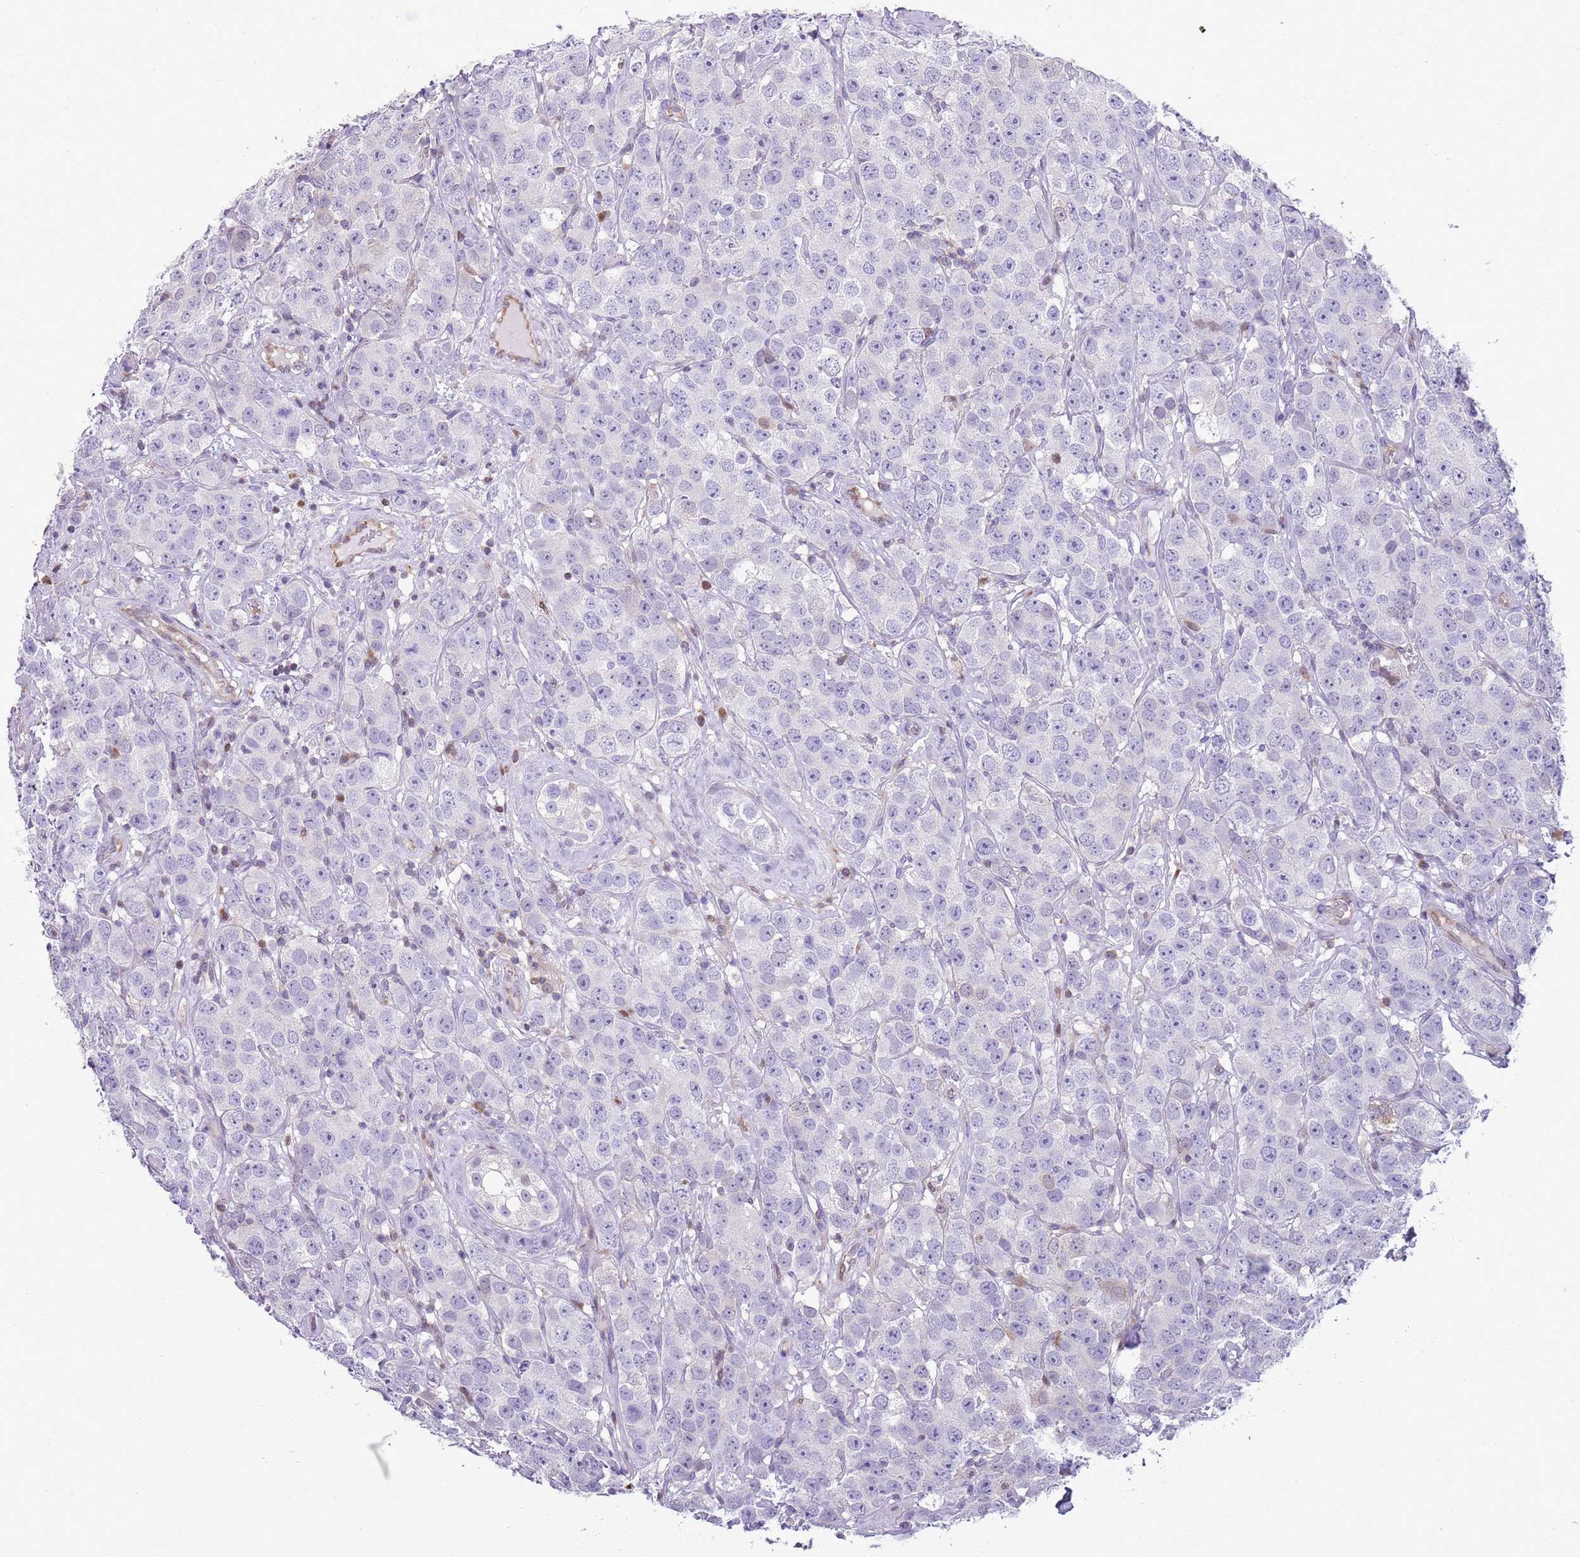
{"staining": {"intensity": "negative", "quantity": "none", "location": "none"}, "tissue": "testis cancer", "cell_type": "Tumor cells", "image_type": "cancer", "snomed": [{"axis": "morphology", "description": "Seminoma, NOS"}, {"axis": "topography", "description": "Testis"}], "caption": "An image of testis cancer stained for a protein shows no brown staining in tumor cells. (DAB IHC, high magnification).", "gene": "NBPF6", "patient": {"sex": "male", "age": 28}}